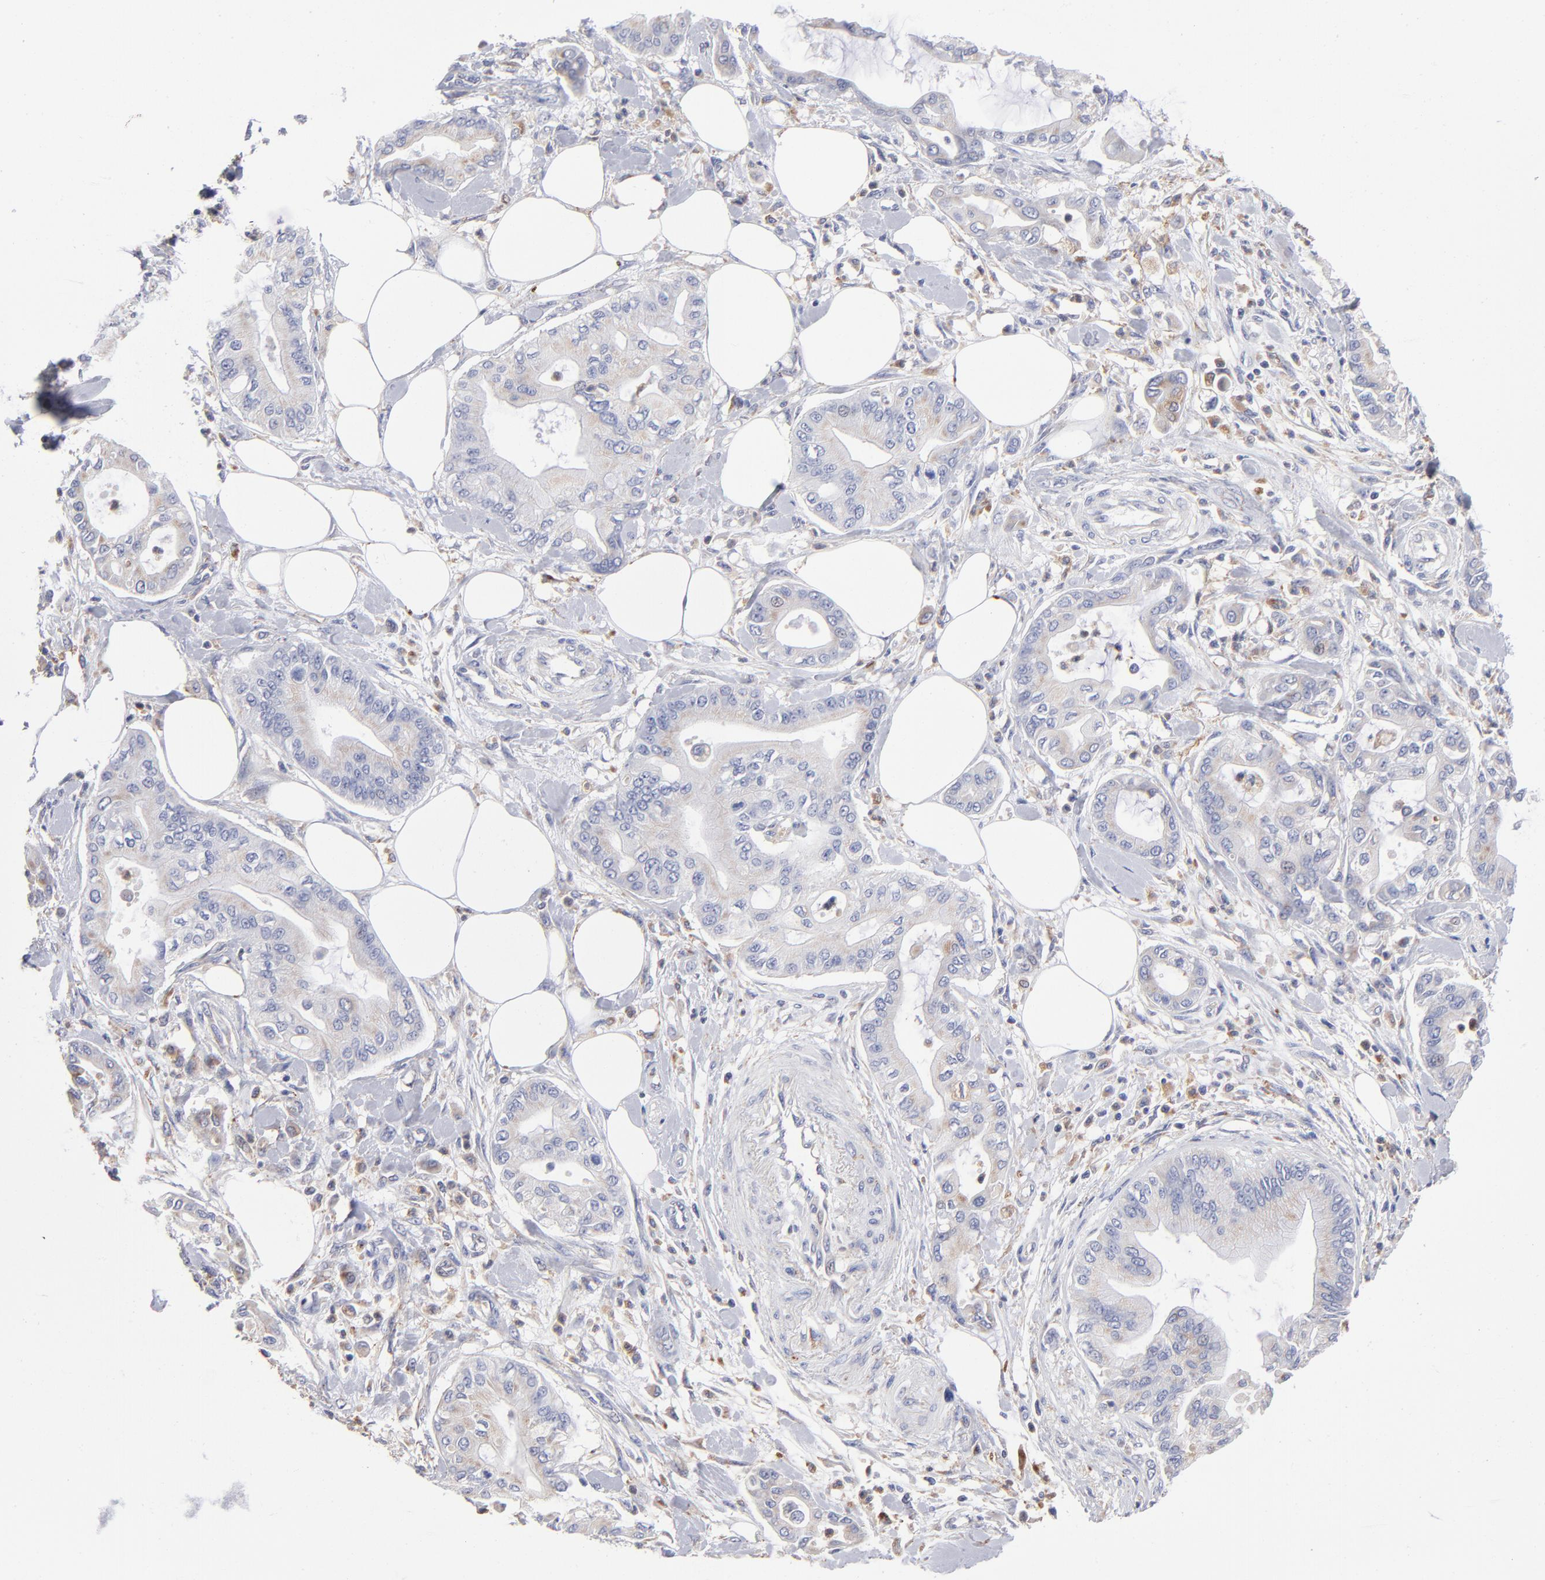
{"staining": {"intensity": "weak", "quantity": "<25%", "location": "cytoplasmic/membranous"}, "tissue": "pancreatic cancer", "cell_type": "Tumor cells", "image_type": "cancer", "snomed": [{"axis": "morphology", "description": "Adenocarcinoma, NOS"}, {"axis": "morphology", "description": "Adenocarcinoma, metastatic, NOS"}, {"axis": "topography", "description": "Lymph node"}, {"axis": "topography", "description": "Pancreas"}, {"axis": "topography", "description": "Duodenum"}], "caption": "Pancreatic cancer (adenocarcinoma) stained for a protein using immunohistochemistry displays no expression tumor cells.", "gene": "RRAGB", "patient": {"sex": "female", "age": 64}}